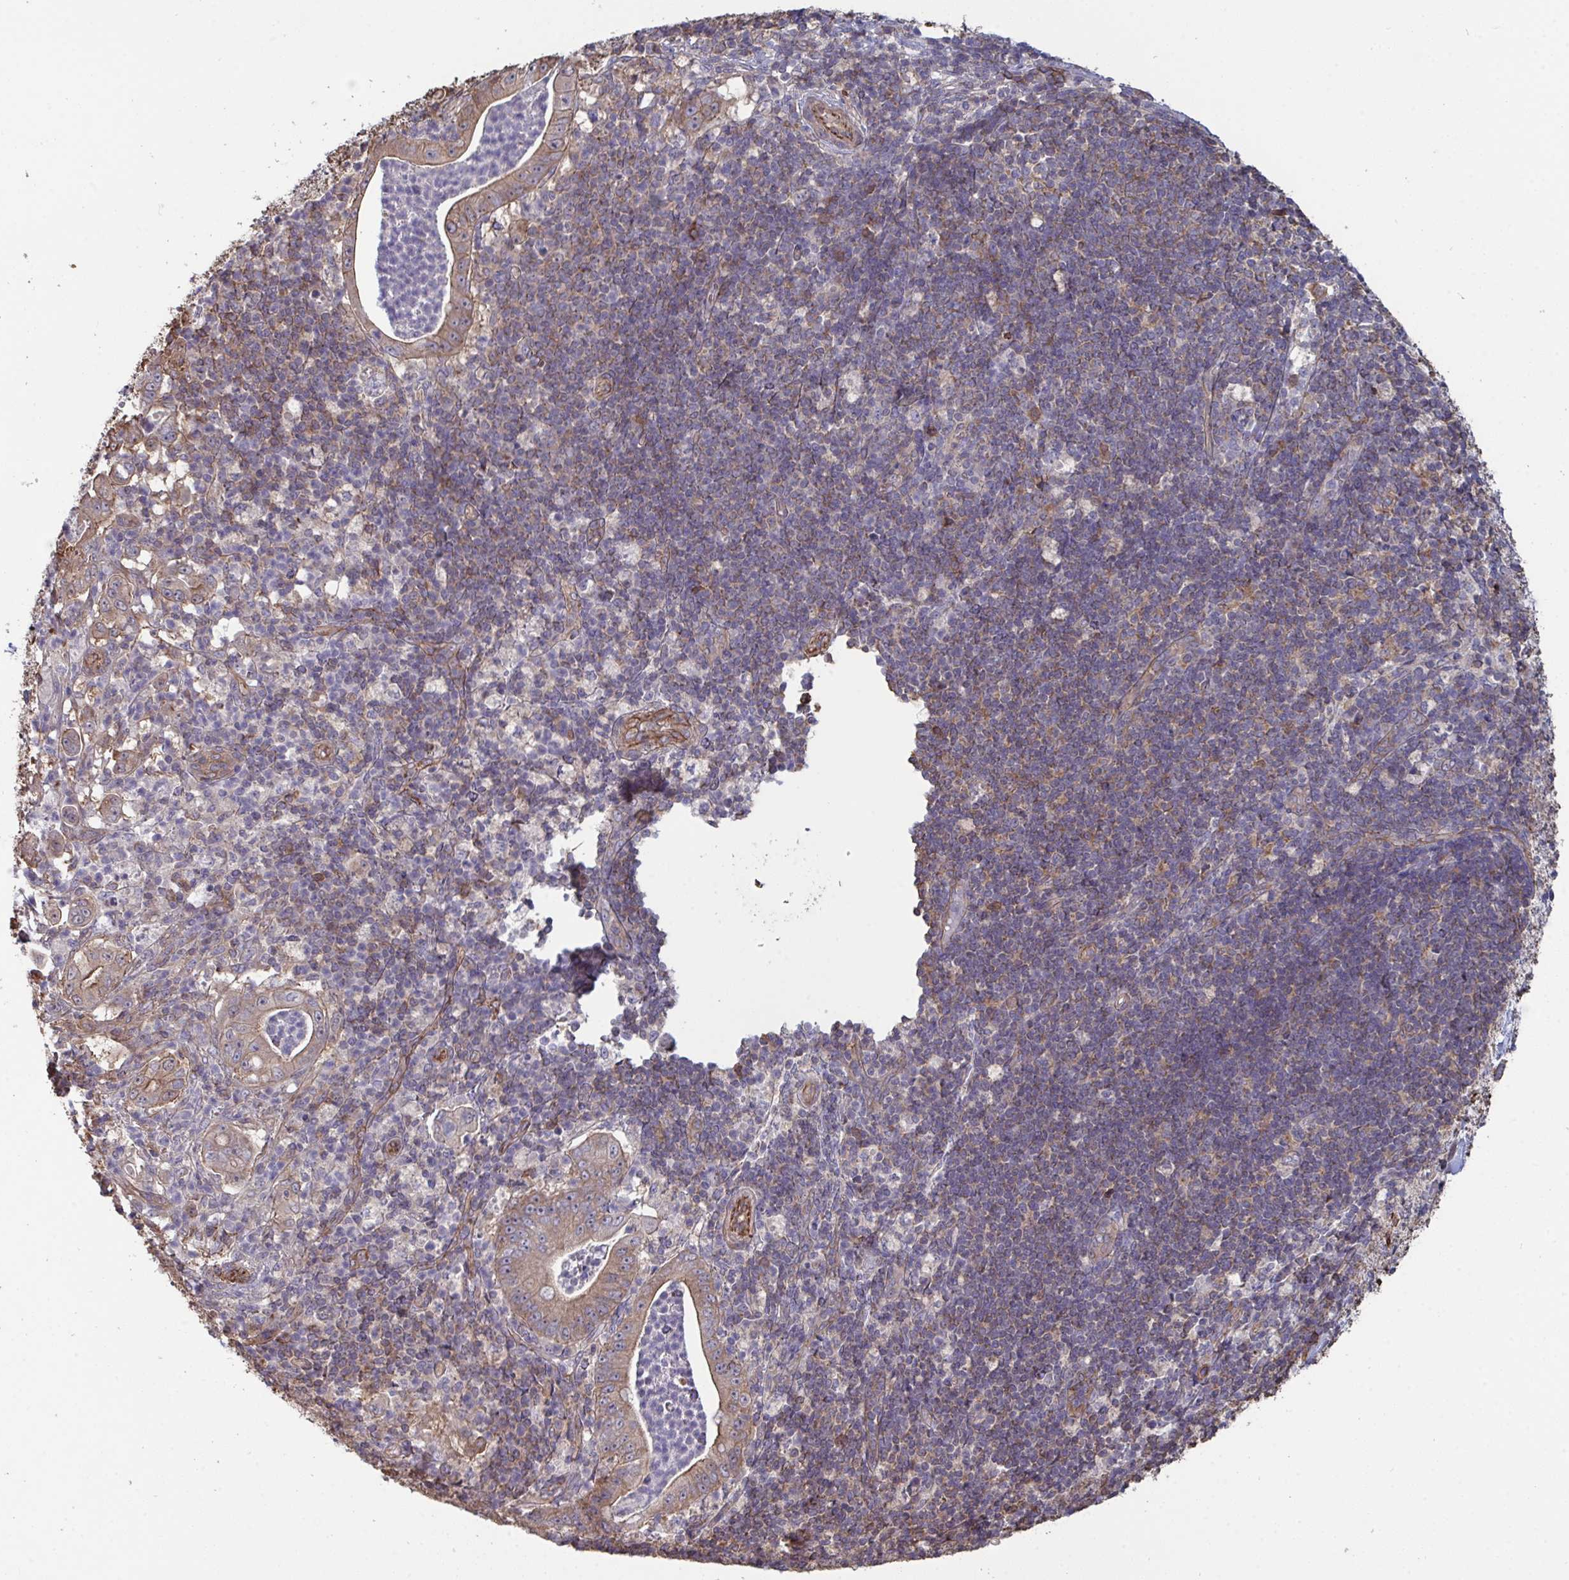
{"staining": {"intensity": "weak", "quantity": "<25%", "location": "cytoplasmic/membranous"}, "tissue": "pancreatic cancer", "cell_type": "Tumor cells", "image_type": "cancer", "snomed": [{"axis": "morphology", "description": "Adenocarcinoma, NOS"}, {"axis": "topography", "description": "Pancreas"}], "caption": "DAB (3,3'-diaminobenzidine) immunohistochemical staining of pancreatic cancer exhibits no significant staining in tumor cells.", "gene": "ISCU", "patient": {"sex": "male", "age": 71}}